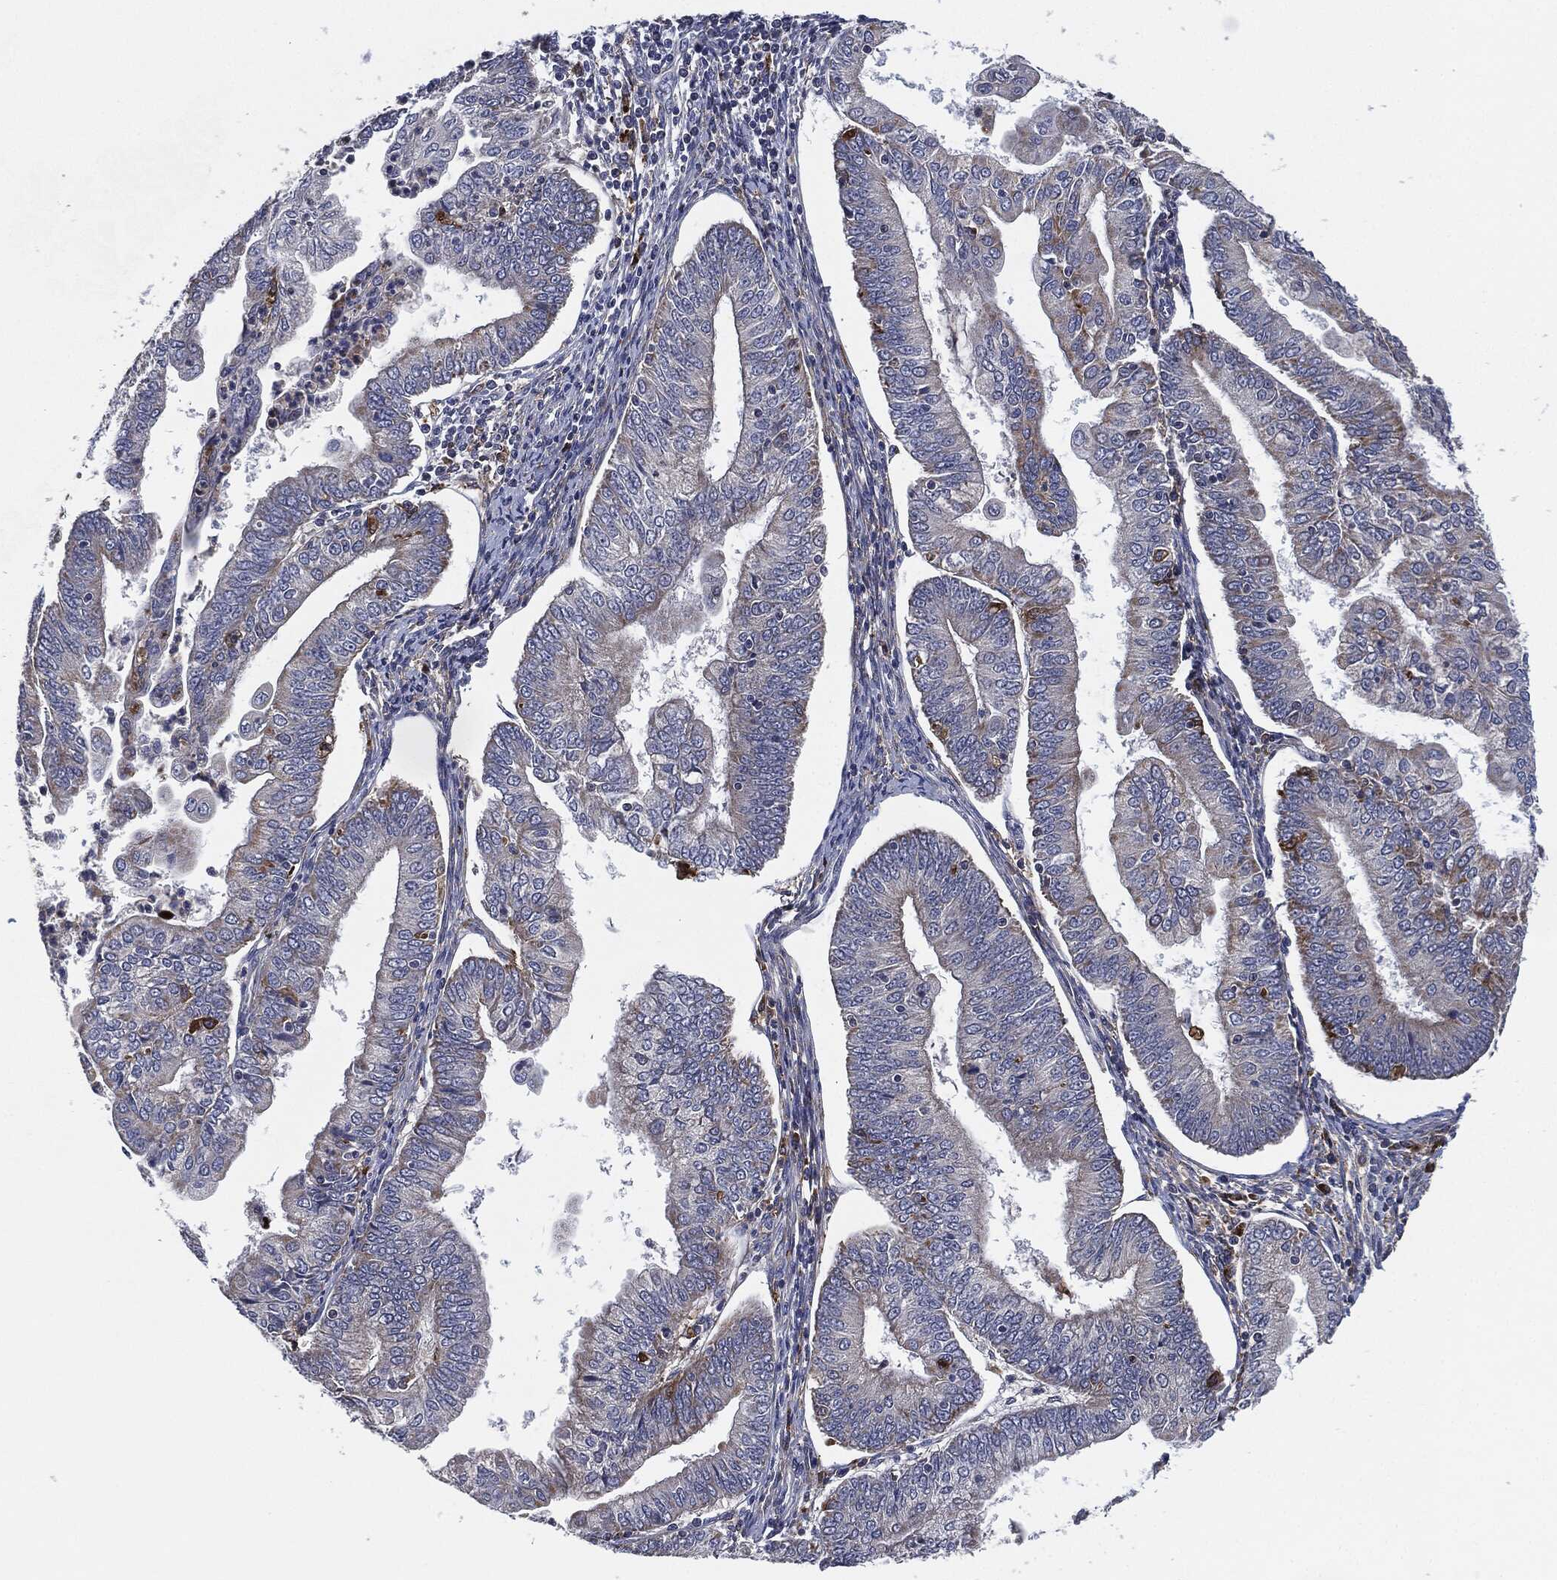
{"staining": {"intensity": "weak", "quantity": "<25%", "location": "cytoplasmic/membranous"}, "tissue": "endometrial cancer", "cell_type": "Tumor cells", "image_type": "cancer", "snomed": [{"axis": "morphology", "description": "Adenocarcinoma, NOS"}, {"axis": "topography", "description": "Endometrium"}], "caption": "This is an immunohistochemistry micrograph of endometrial adenocarcinoma. There is no expression in tumor cells.", "gene": "TMEM11", "patient": {"sex": "female", "age": 56}}